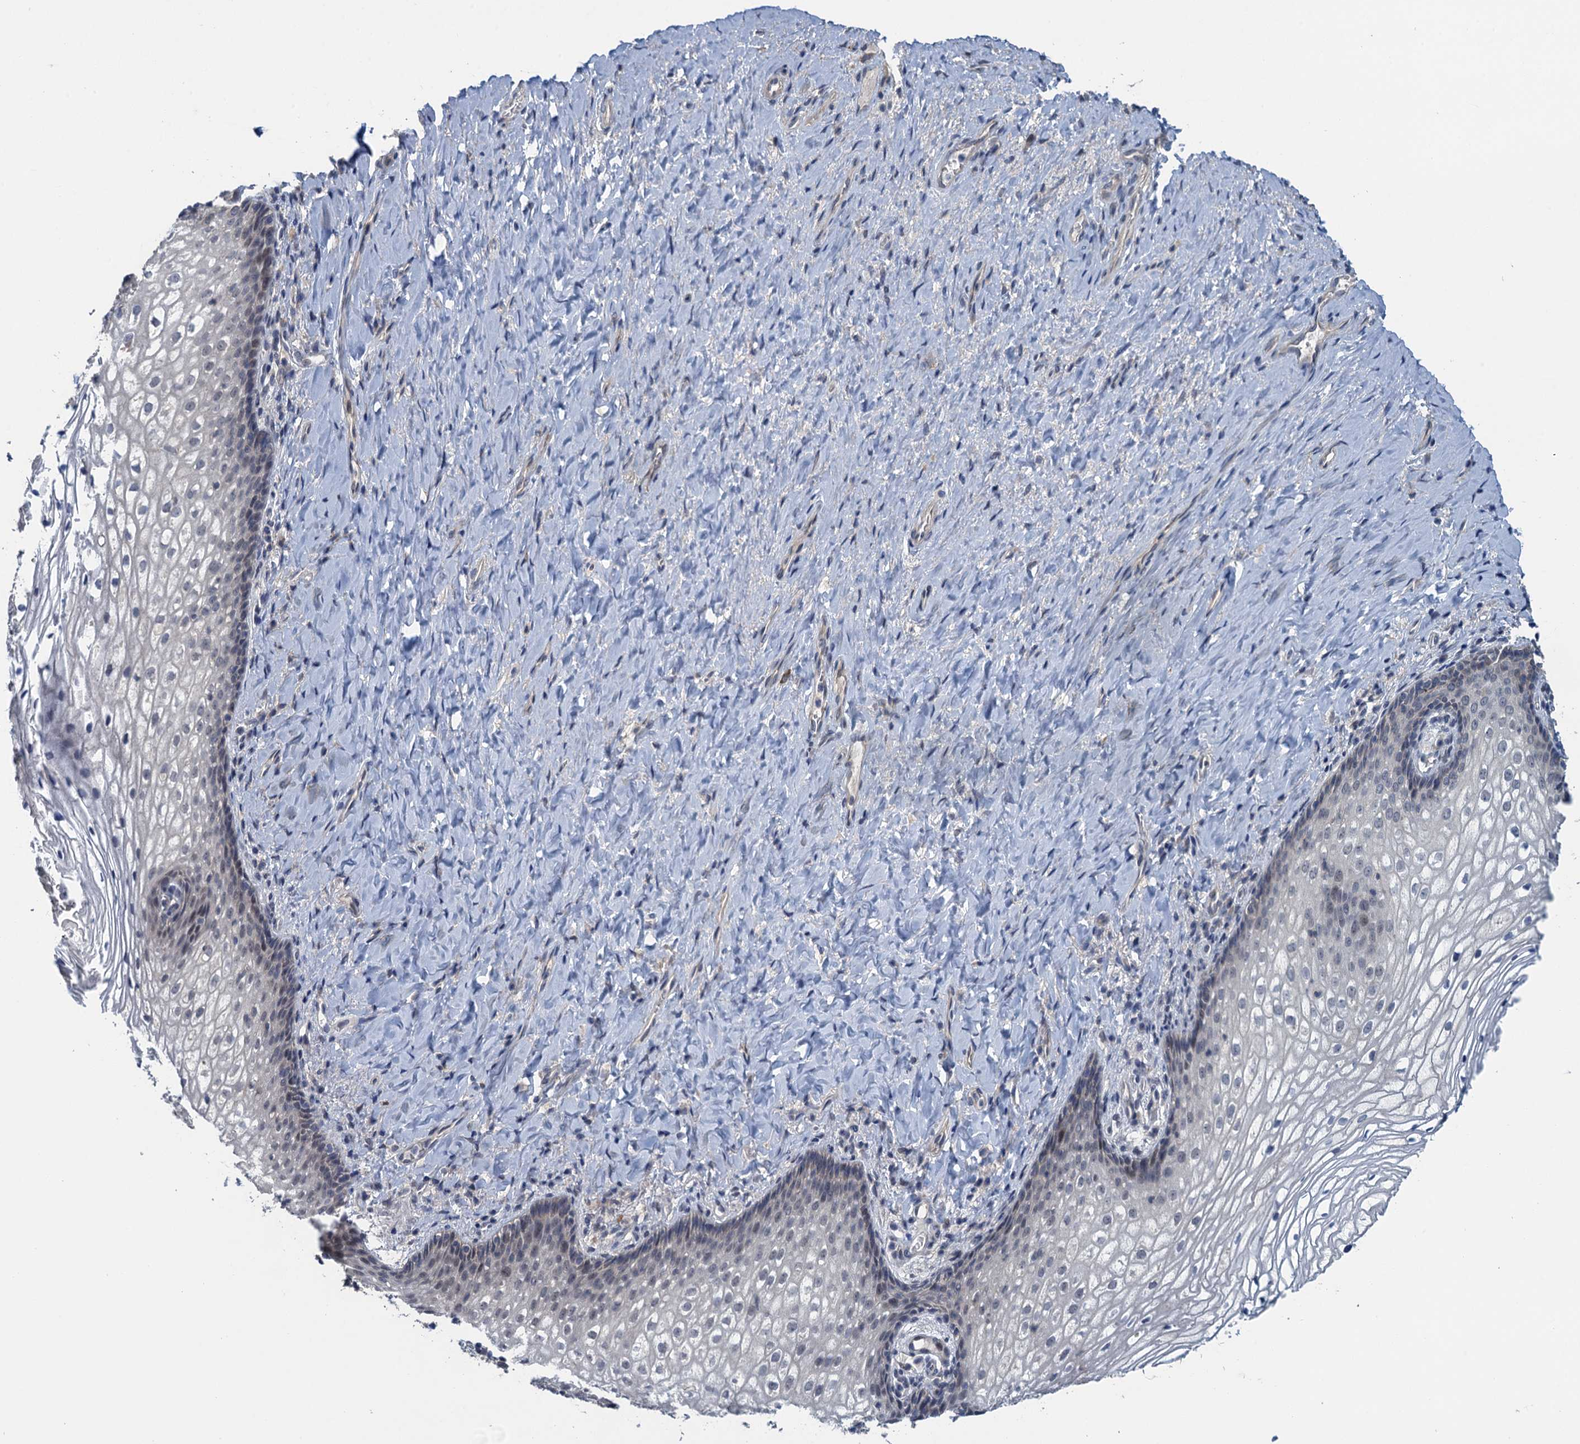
{"staining": {"intensity": "negative", "quantity": "none", "location": "none"}, "tissue": "vagina", "cell_type": "Squamous epithelial cells", "image_type": "normal", "snomed": [{"axis": "morphology", "description": "Normal tissue, NOS"}, {"axis": "topography", "description": "Vagina"}], "caption": "Micrograph shows no protein expression in squamous epithelial cells of benign vagina. (DAB immunohistochemistry (IHC) with hematoxylin counter stain).", "gene": "MRFAP1", "patient": {"sex": "female", "age": 60}}